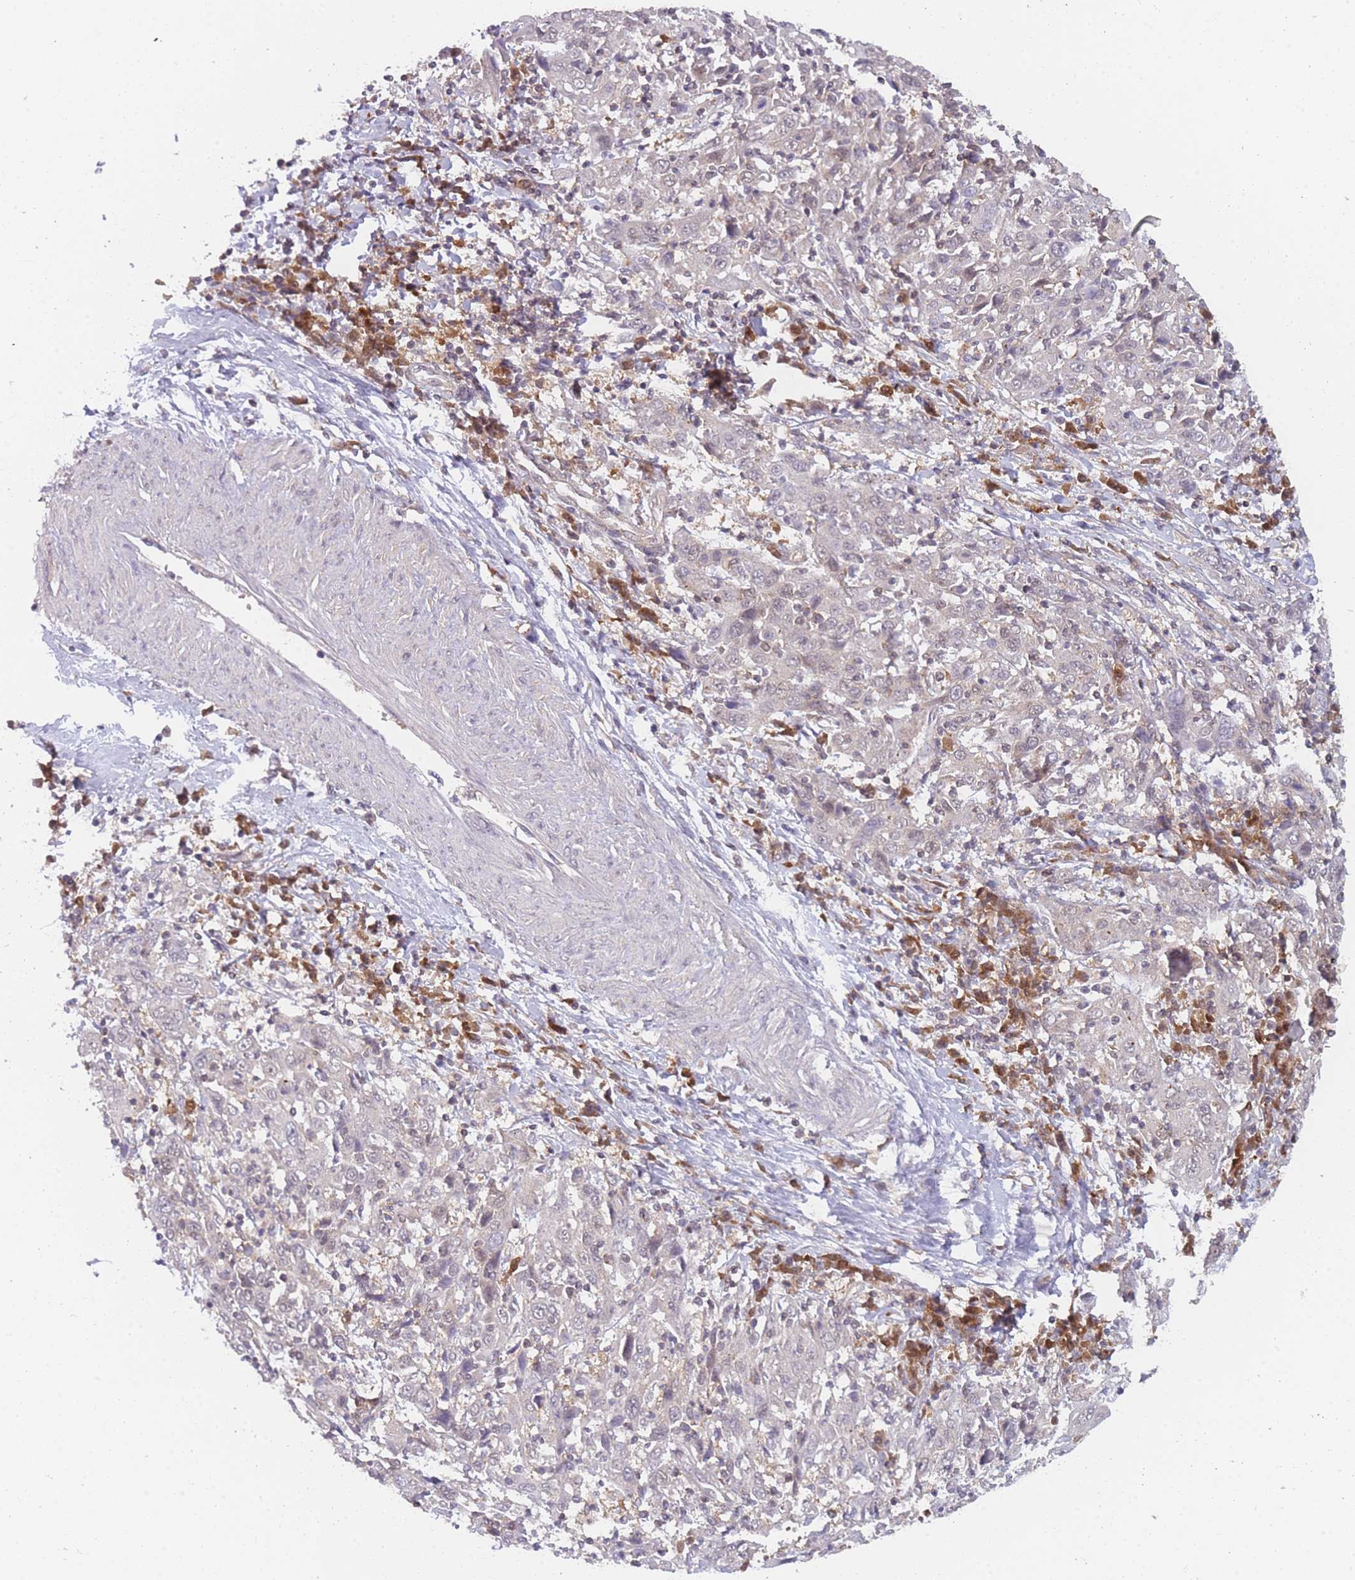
{"staining": {"intensity": "negative", "quantity": "none", "location": "none"}, "tissue": "cervical cancer", "cell_type": "Tumor cells", "image_type": "cancer", "snomed": [{"axis": "morphology", "description": "Squamous cell carcinoma, NOS"}, {"axis": "topography", "description": "Cervix"}], "caption": "This image is of cervical cancer stained with IHC to label a protein in brown with the nuclei are counter-stained blue. There is no staining in tumor cells.", "gene": "MRI1", "patient": {"sex": "female", "age": 46}}